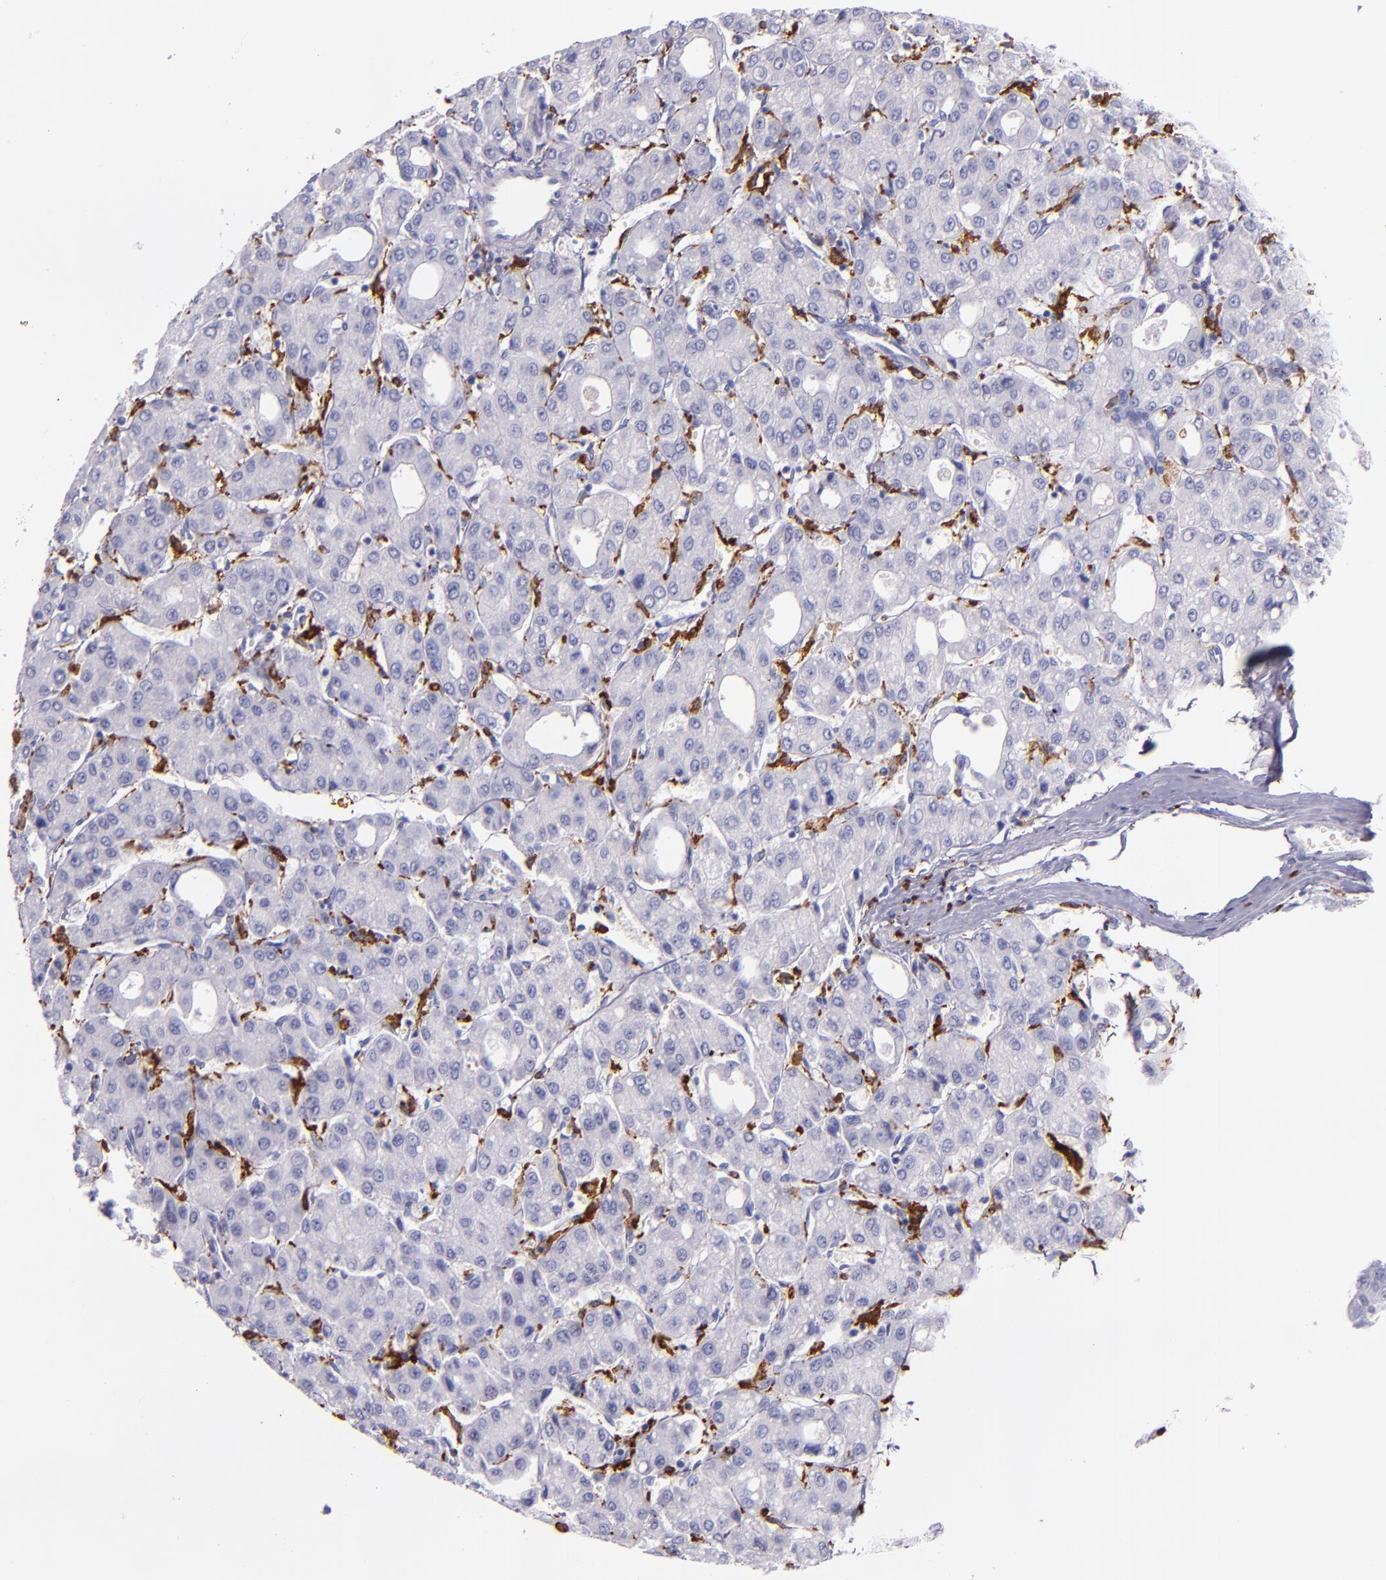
{"staining": {"intensity": "negative", "quantity": "none", "location": "none"}, "tissue": "liver cancer", "cell_type": "Tumor cells", "image_type": "cancer", "snomed": [{"axis": "morphology", "description": "Carcinoma, Hepatocellular, NOS"}, {"axis": "topography", "description": "Liver"}], "caption": "IHC image of hepatocellular carcinoma (liver) stained for a protein (brown), which displays no staining in tumor cells.", "gene": "CD163", "patient": {"sex": "male", "age": 69}}